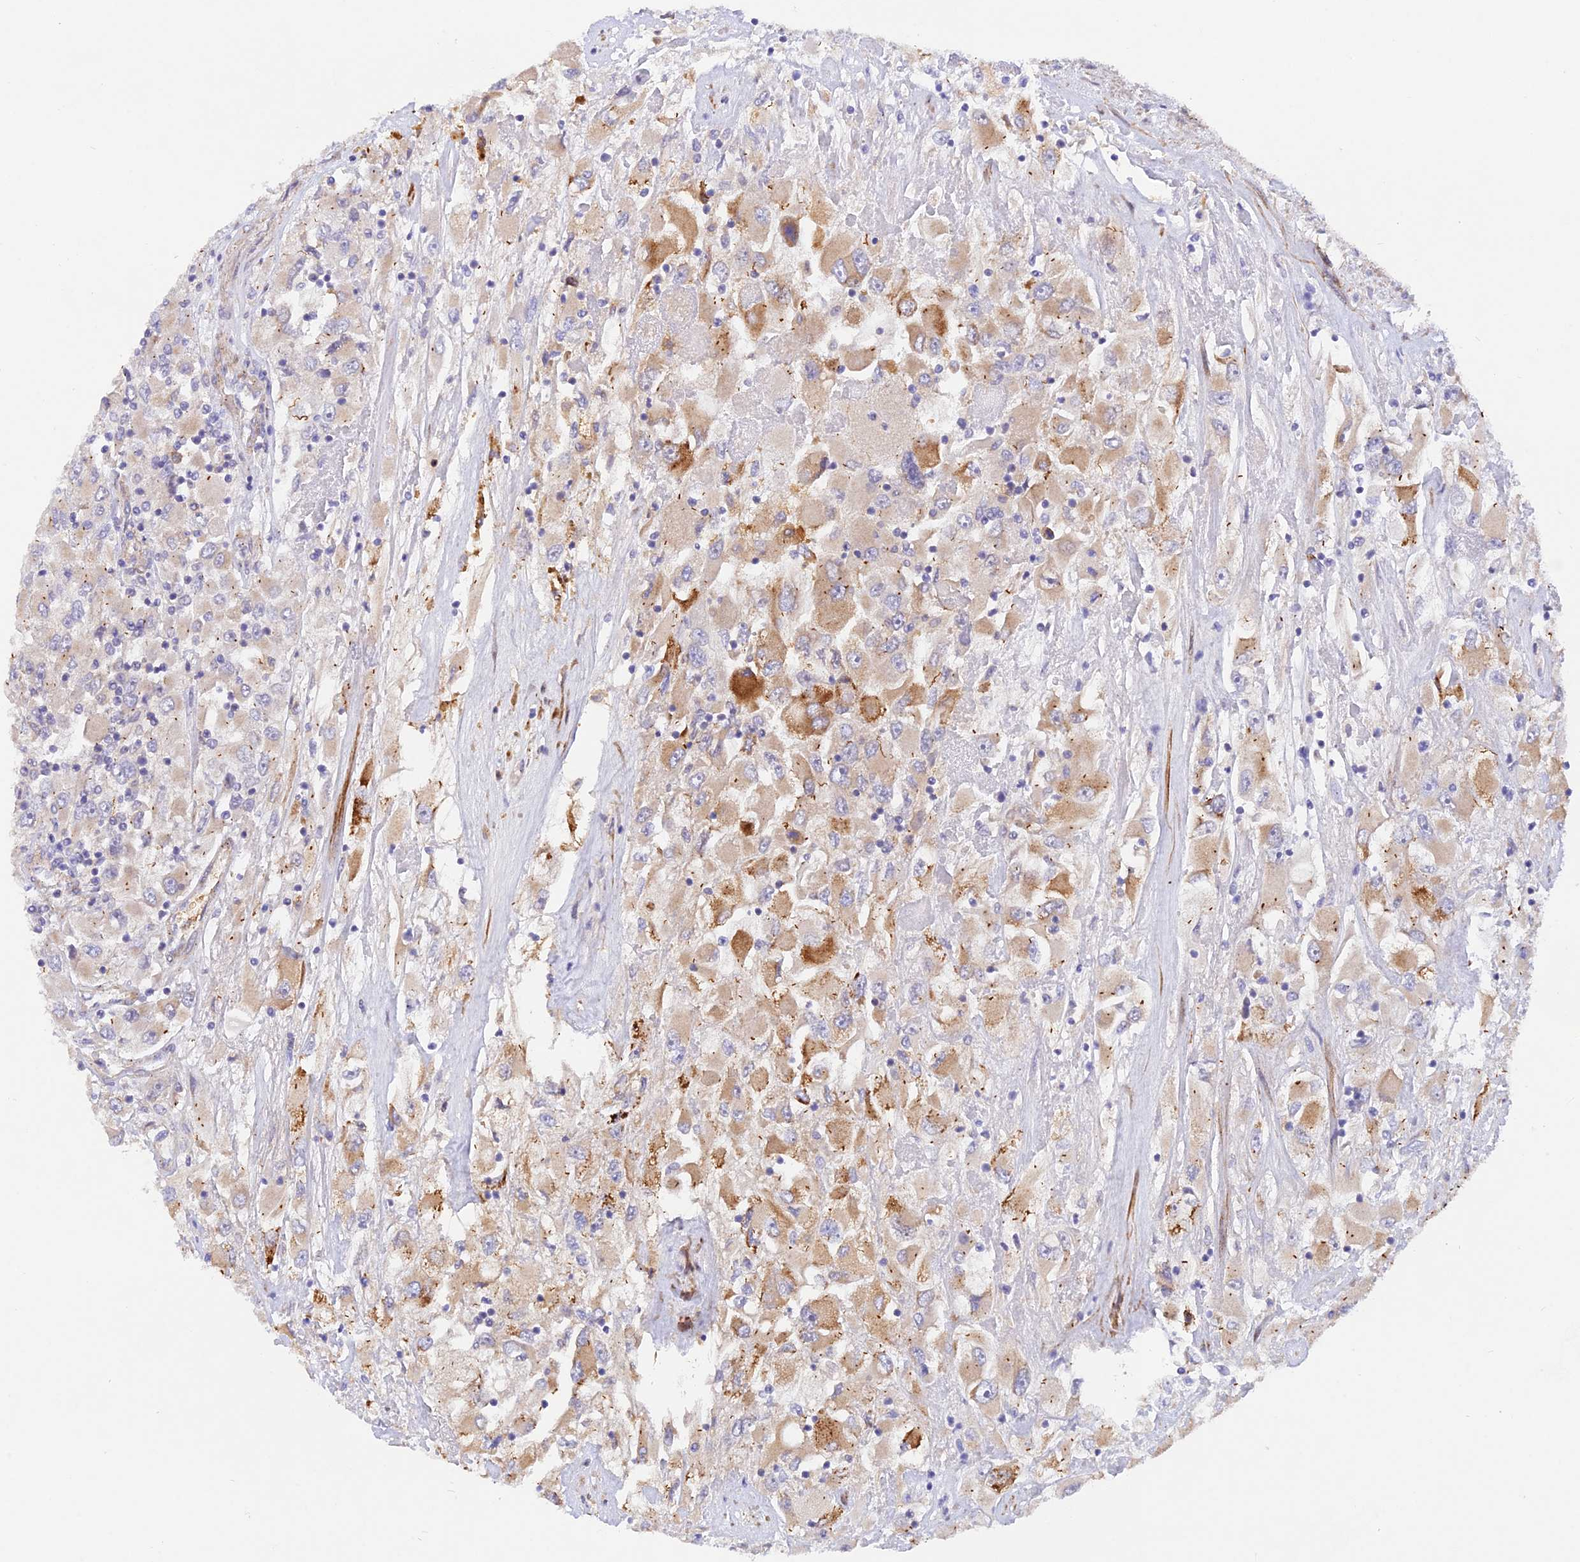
{"staining": {"intensity": "moderate", "quantity": "<25%", "location": "cytoplasmic/membranous"}, "tissue": "renal cancer", "cell_type": "Tumor cells", "image_type": "cancer", "snomed": [{"axis": "morphology", "description": "Adenocarcinoma, NOS"}, {"axis": "topography", "description": "Kidney"}], "caption": "The micrograph shows a brown stain indicating the presence of a protein in the cytoplasmic/membranous of tumor cells in adenocarcinoma (renal).", "gene": "WDFY4", "patient": {"sex": "female", "age": 52}}